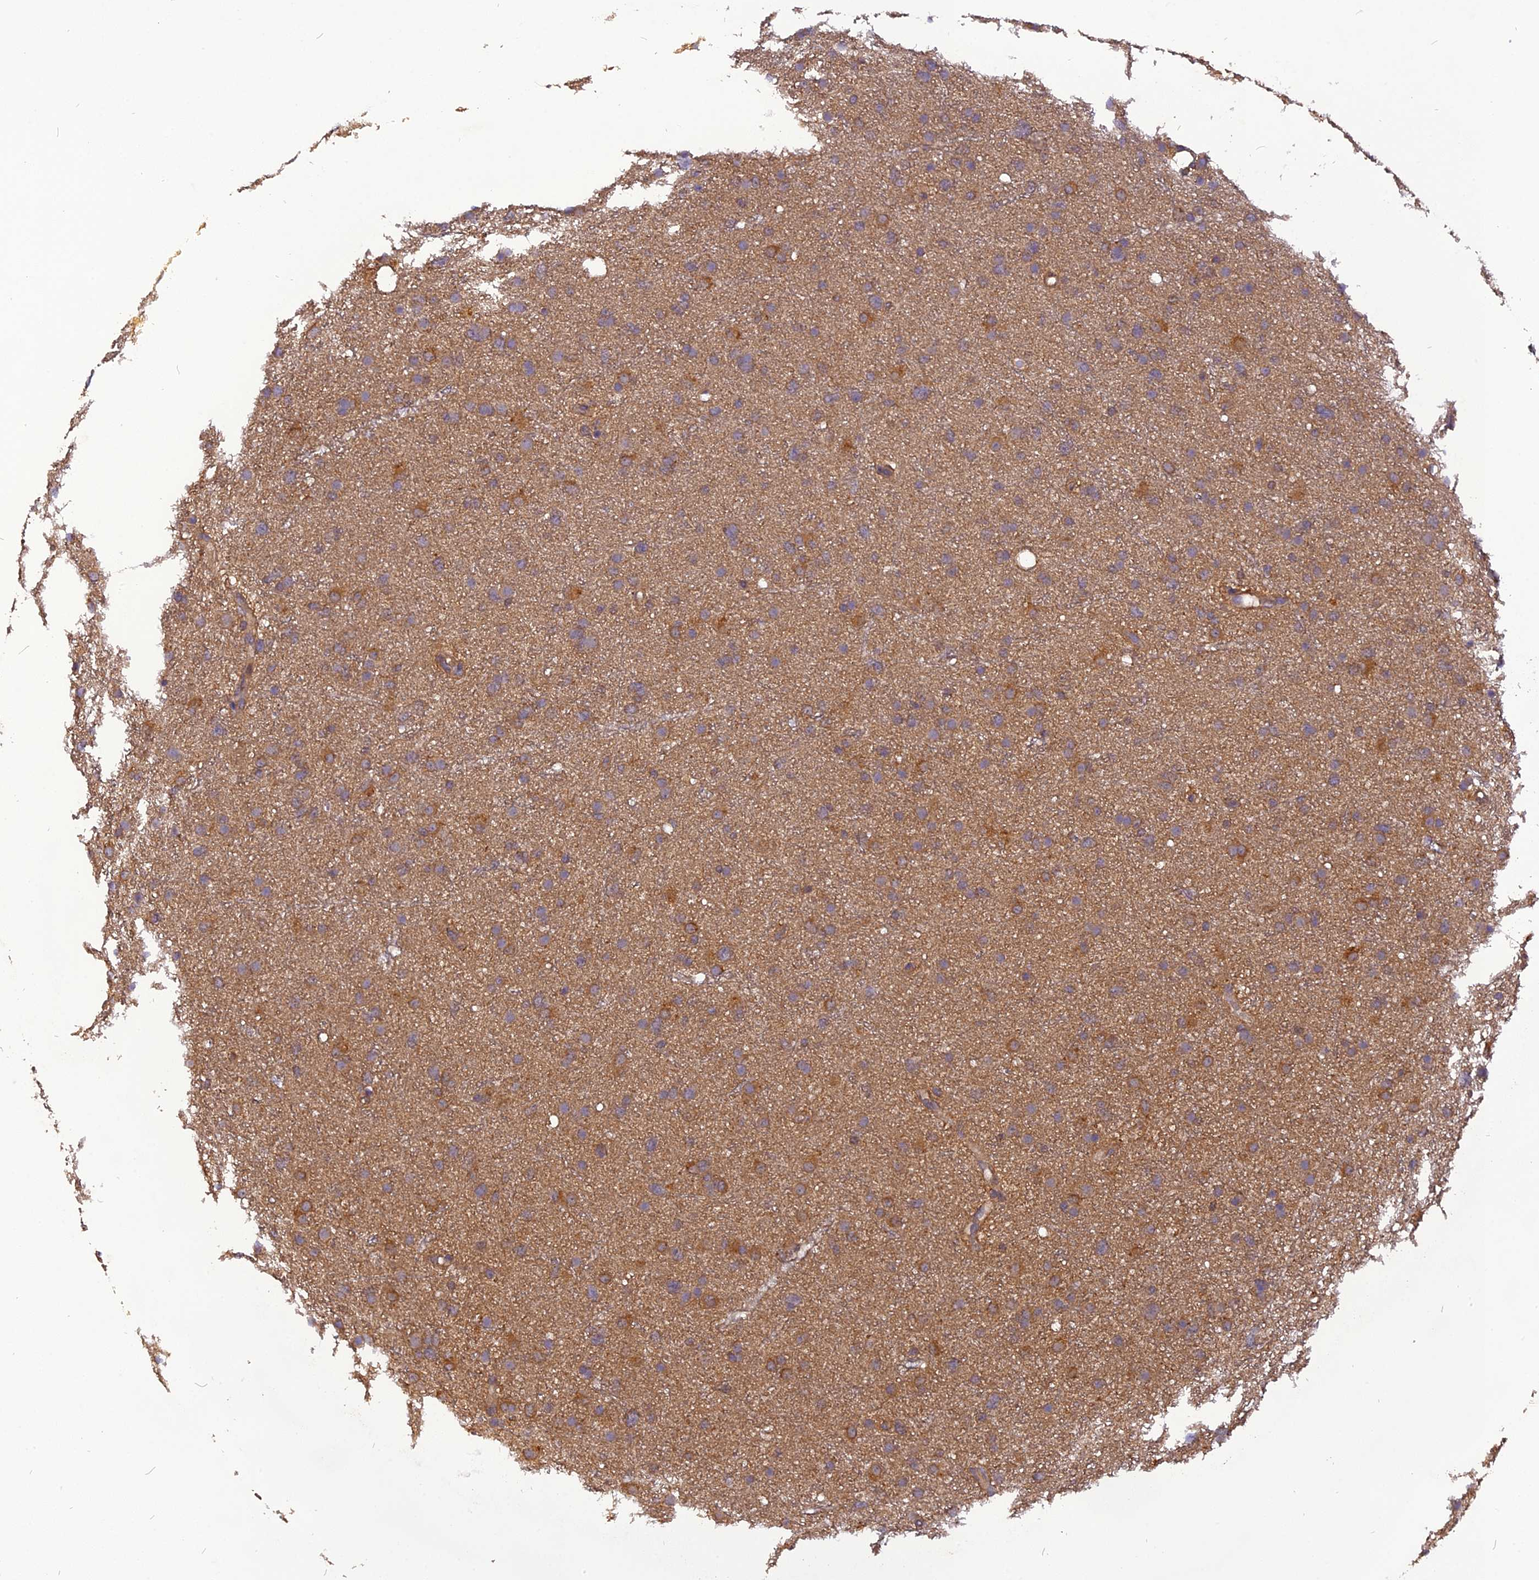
{"staining": {"intensity": "moderate", "quantity": "<25%", "location": "cytoplasmic/membranous"}, "tissue": "glioma", "cell_type": "Tumor cells", "image_type": "cancer", "snomed": [{"axis": "morphology", "description": "Glioma, malignant, Low grade"}, {"axis": "topography", "description": "Cerebral cortex"}], "caption": "Tumor cells demonstrate moderate cytoplasmic/membranous staining in about <25% of cells in glioma. The staining was performed using DAB to visualize the protein expression in brown, while the nuclei were stained in blue with hematoxylin (Magnification: 20x).", "gene": "STOML1", "patient": {"sex": "female", "age": 39}}